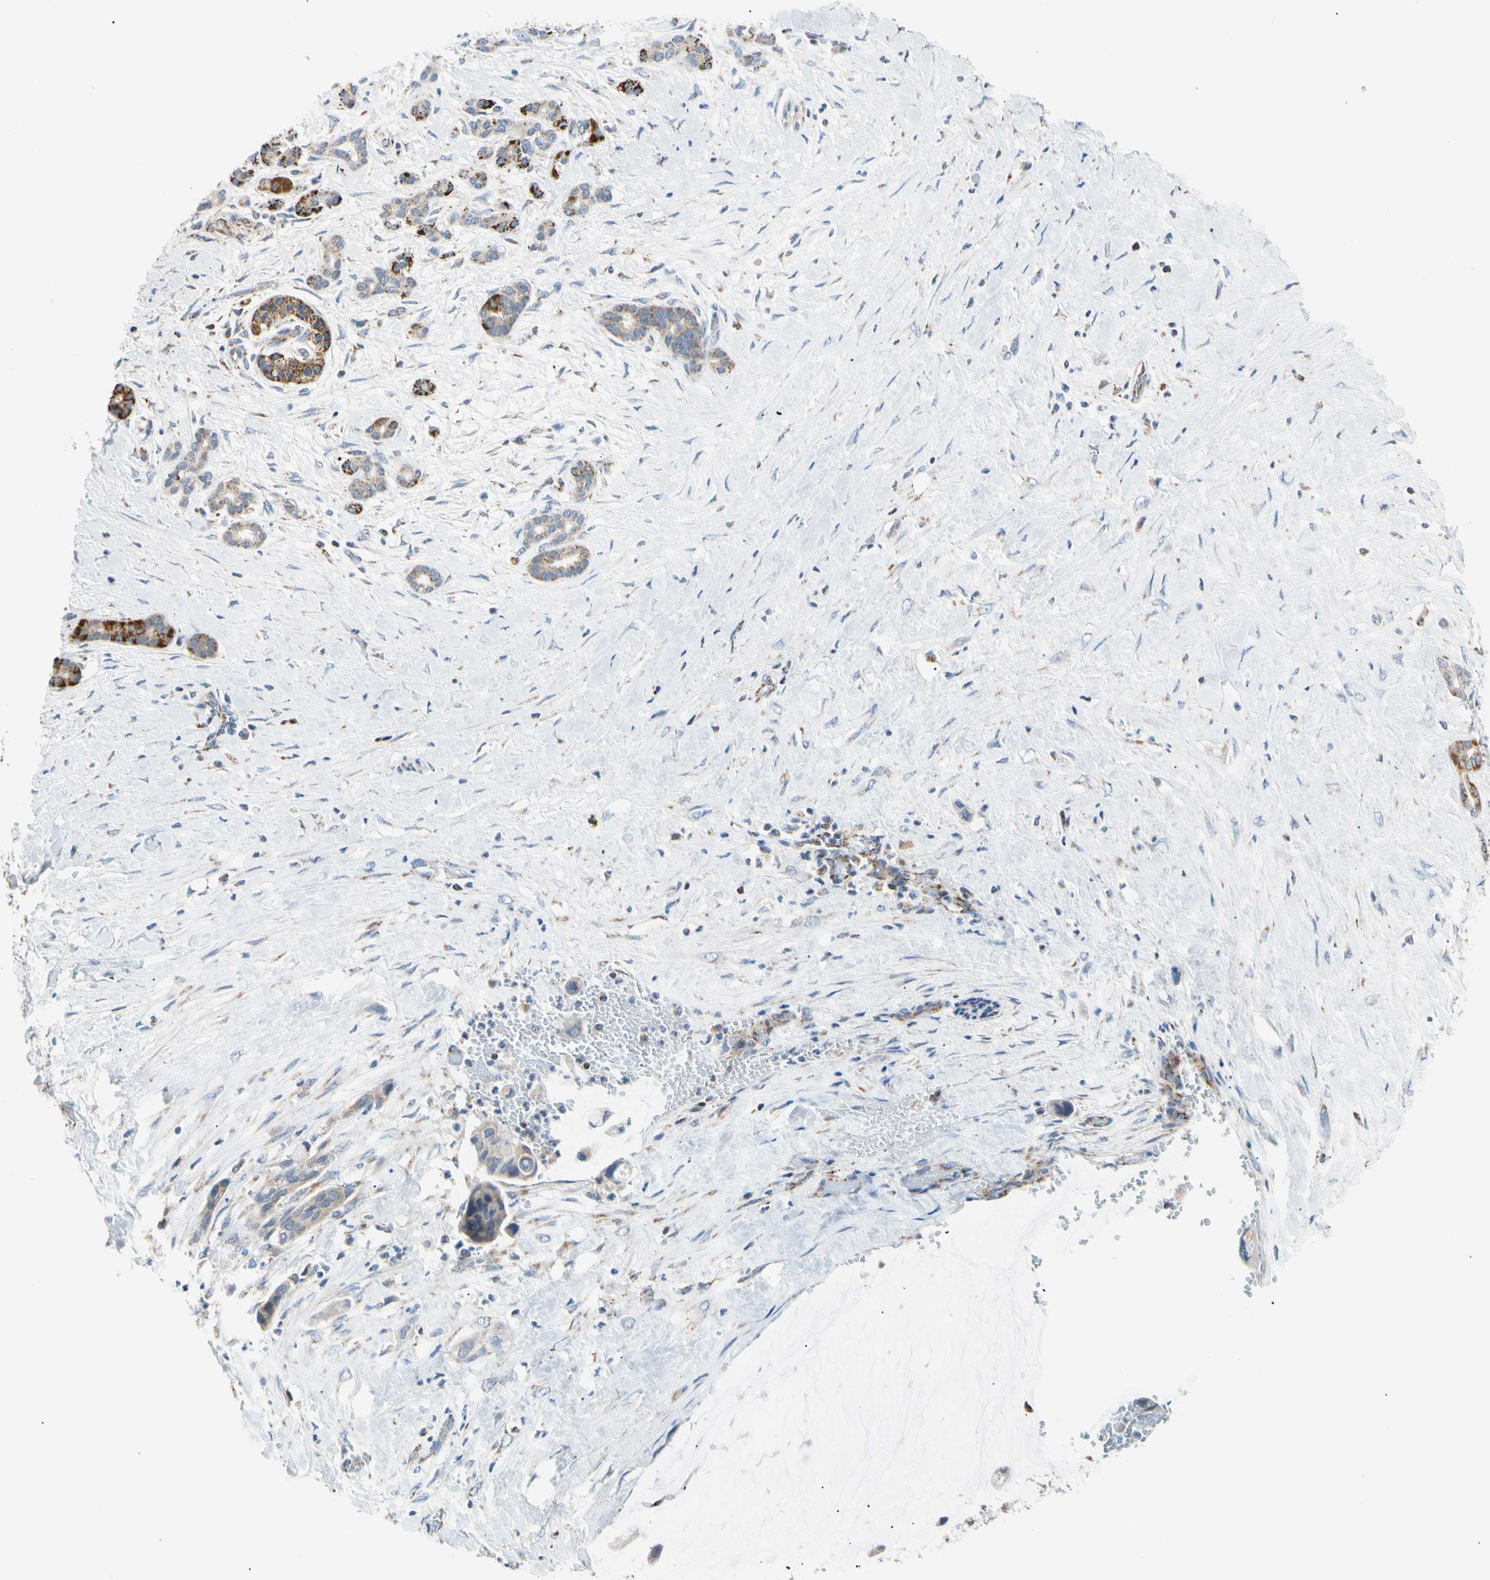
{"staining": {"intensity": "strong", "quantity": "25%-75%", "location": "cytoplasmic/membranous"}, "tissue": "pancreatic cancer", "cell_type": "Tumor cells", "image_type": "cancer", "snomed": [{"axis": "morphology", "description": "Adenocarcinoma, NOS"}, {"axis": "topography", "description": "Pancreas"}], "caption": "There is high levels of strong cytoplasmic/membranous expression in tumor cells of adenocarcinoma (pancreatic), as demonstrated by immunohistochemical staining (brown color).", "gene": "ACAT1", "patient": {"sex": "male", "age": 41}}